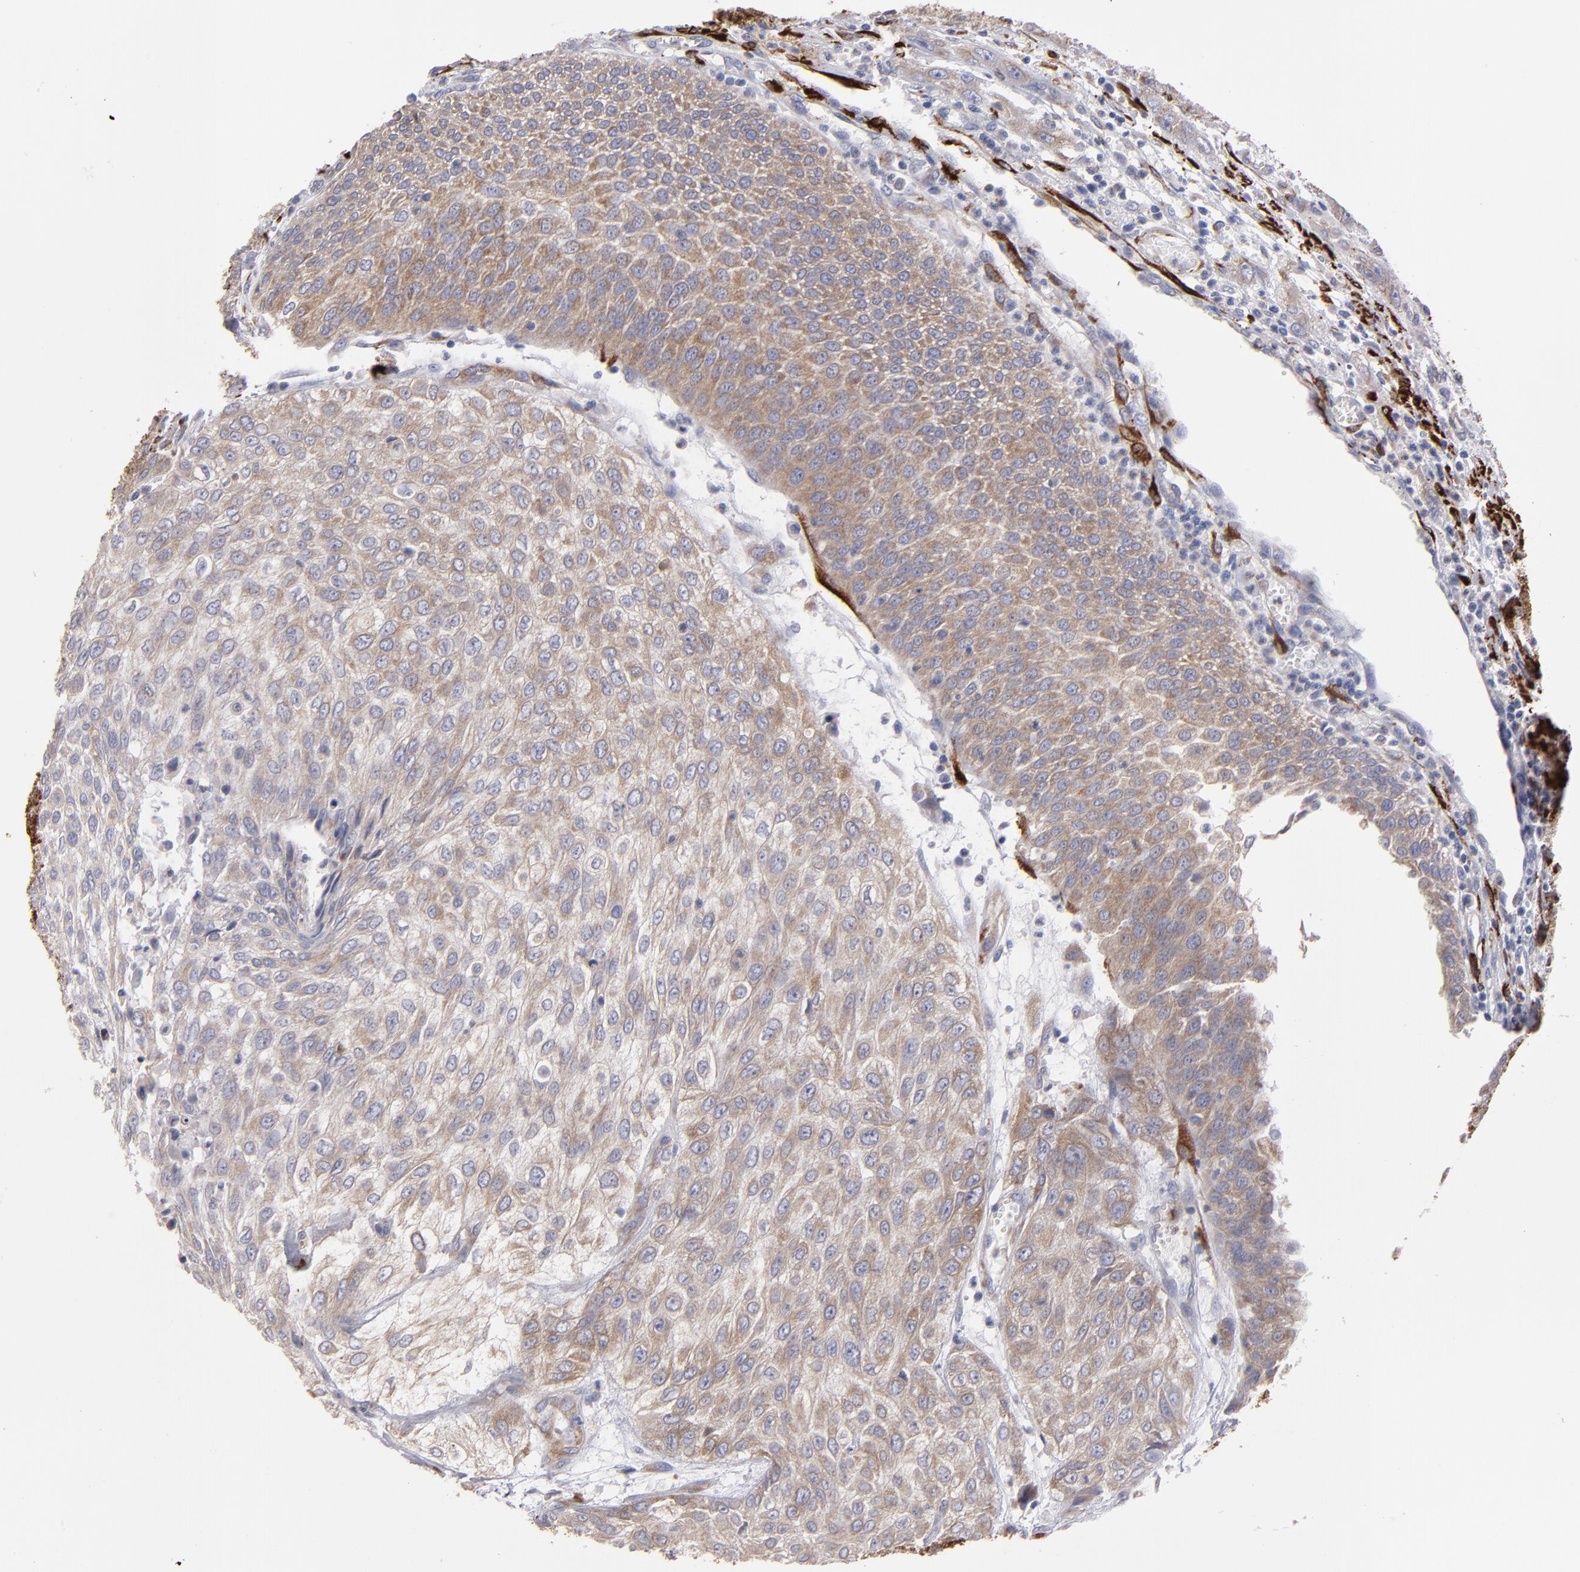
{"staining": {"intensity": "weak", "quantity": ">75%", "location": "cytoplasmic/membranous"}, "tissue": "urothelial cancer", "cell_type": "Tumor cells", "image_type": "cancer", "snomed": [{"axis": "morphology", "description": "Urothelial carcinoma, High grade"}, {"axis": "topography", "description": "Urinary bladder"}], "caption": "Protein staining displays weak cytoplasmic/membranous staining in about >75% of tumor cells in urothelial cancer. The protein of interest is shown in brown color, while the nuclei are stained blue.", "gene": "SLMAP", "patient": {"sex": "male", "age": 57}}